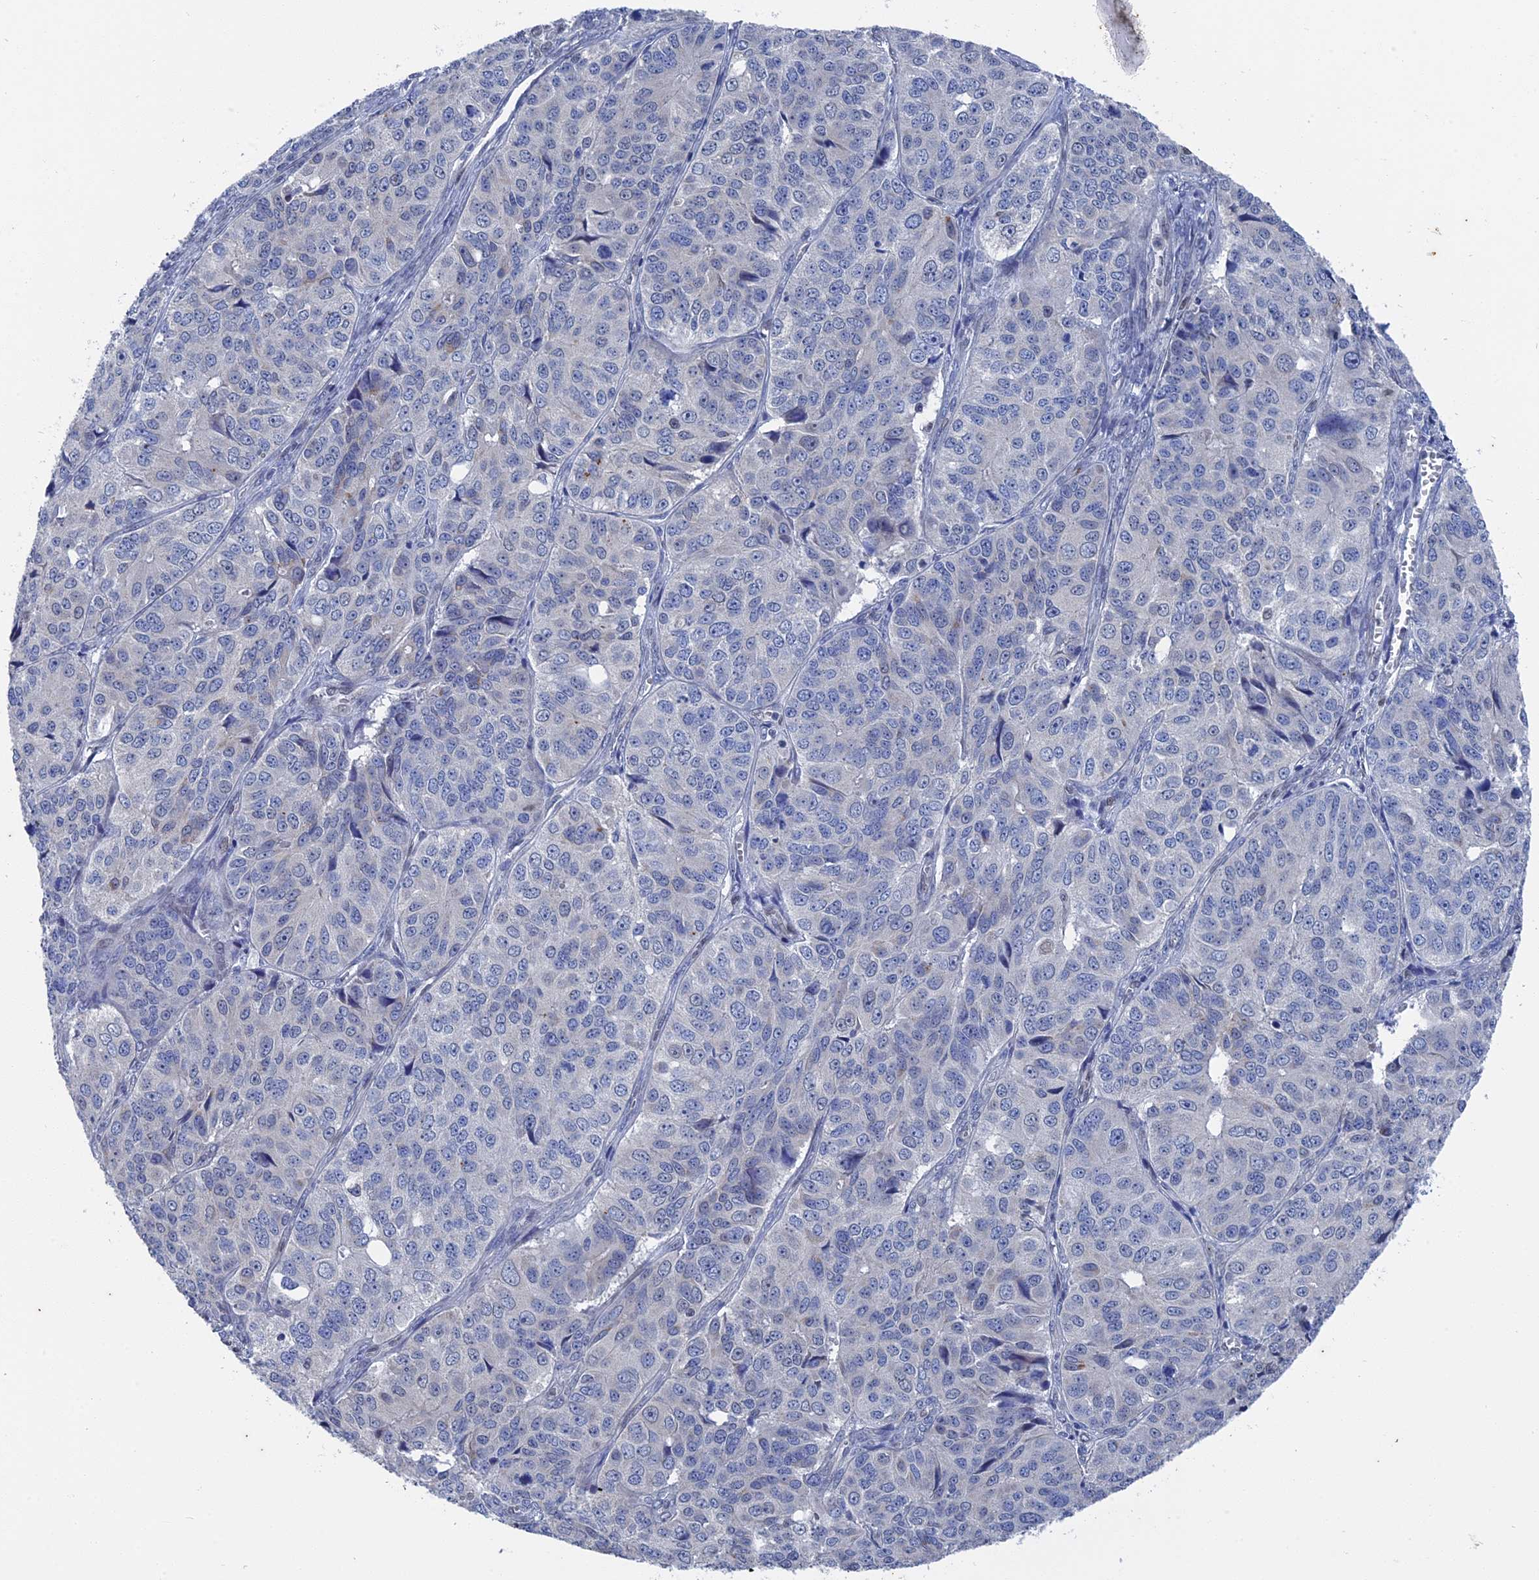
{"staining": {"intensity": "negative", "quantity": "none", "location": "none"}, "tissue": "ovarian cancer", "cell_type": "Tumor cells", "image_type": "cancer", "snomed": [{"axis": "morphology", "description": "Carcinoma, endometroid"}, {"axis": "topography", "description": "Ovary"}], "caption": "Tumor cells show no significant positivity in ovarian cancer.", "gene": "MTRF1", "patient": {"sex": "female", "age": 51}}